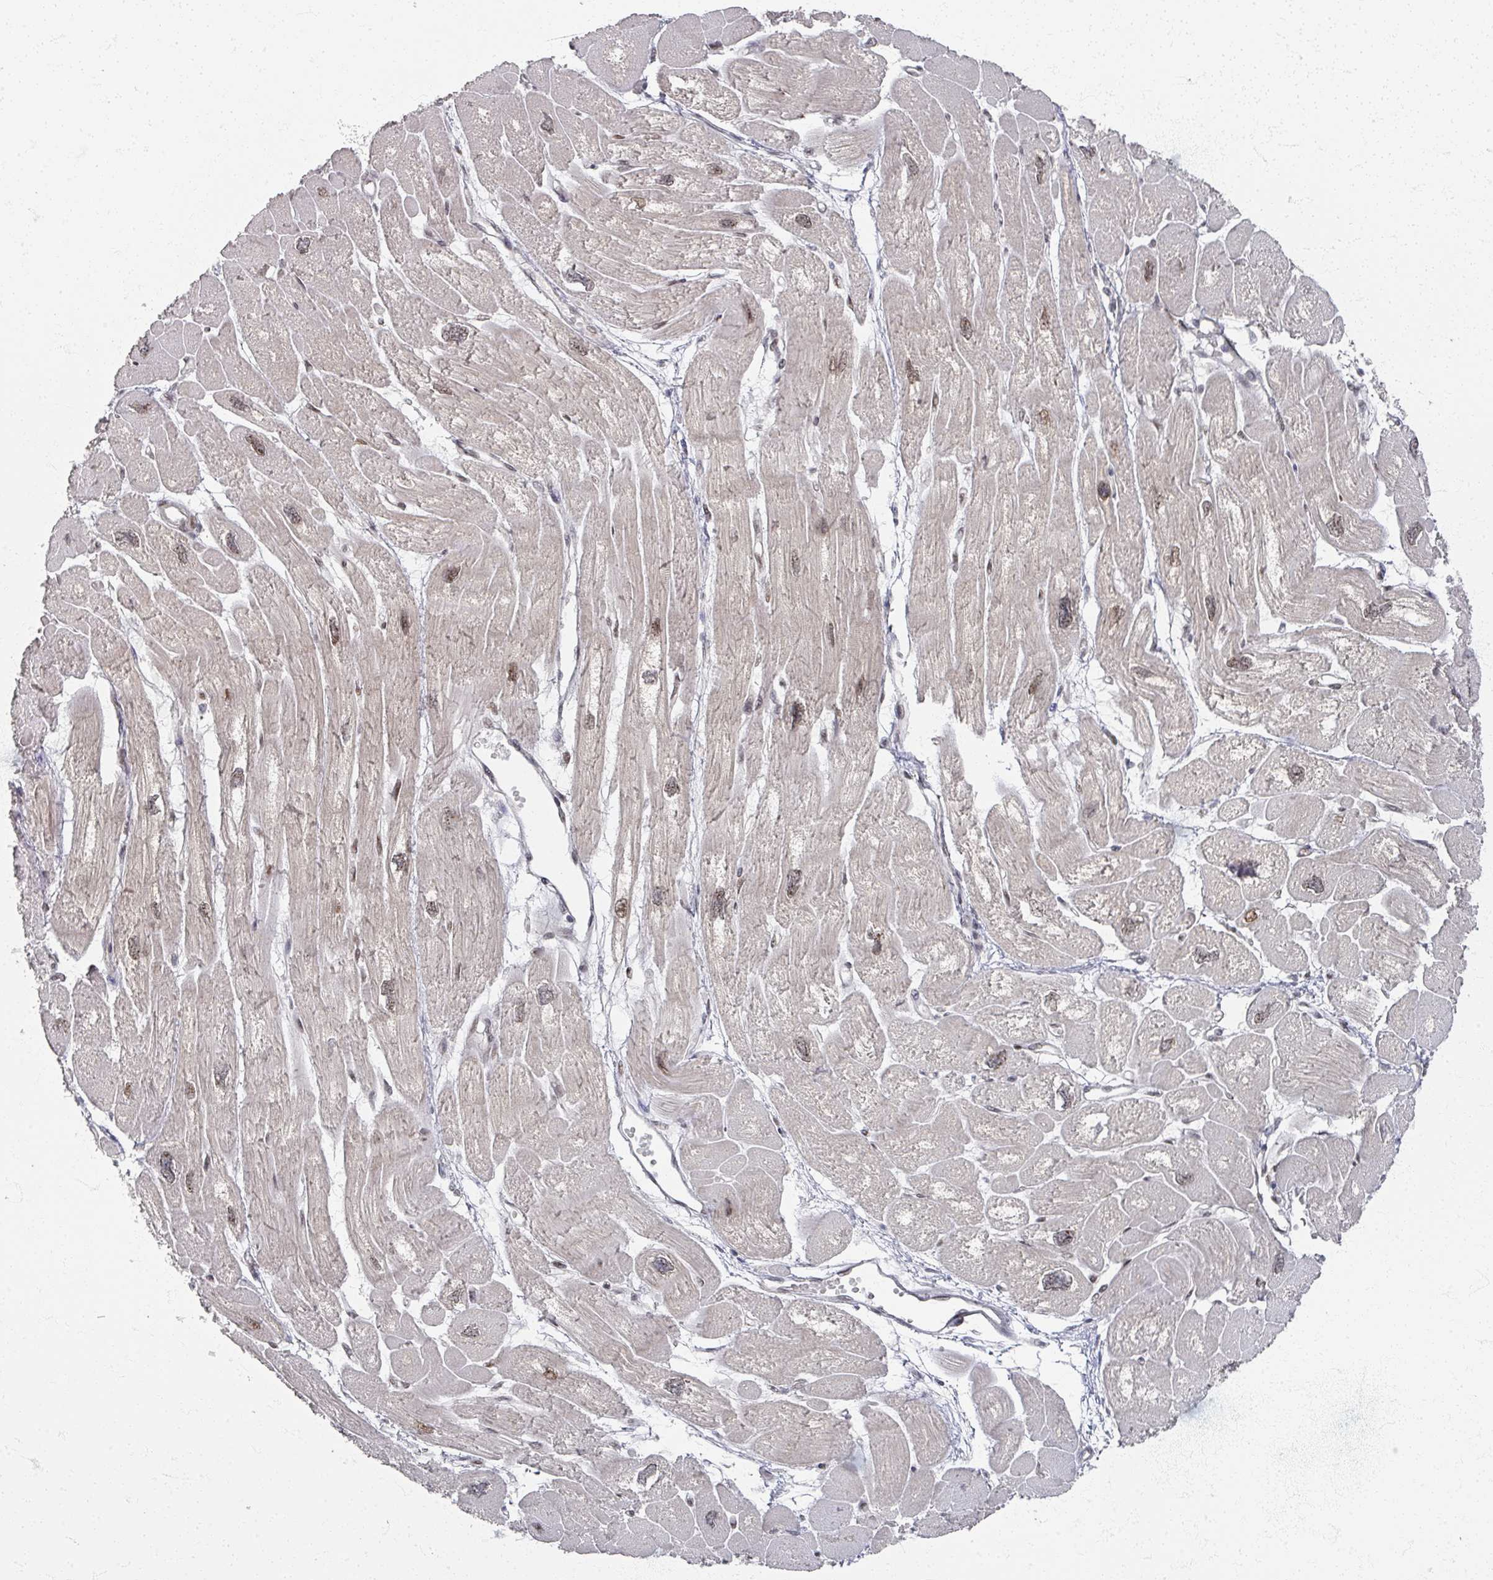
{"staining": {"intensity": "moderate", "quantity": ">75%", "location": "cytoplasmic/membranous,nuclear"}, "tissue": "heart muscle", "cell_type": "Cardiomyocytes", "image_type": "normal", "snomed": [{"axis": "morphology", "description": "Normal tissue, NOS"}, {"axis": "topography", "description": "Heart"}], "caption": "An image showing moderate cytoplasmic/membranous,nuclear expression in about >75% of cardiomyocytes in normal heart muscle, as visualized by brown immunohistochemical staining.", "gene": "PSKH1", "patient": {"sex": "male", "age": 42}}